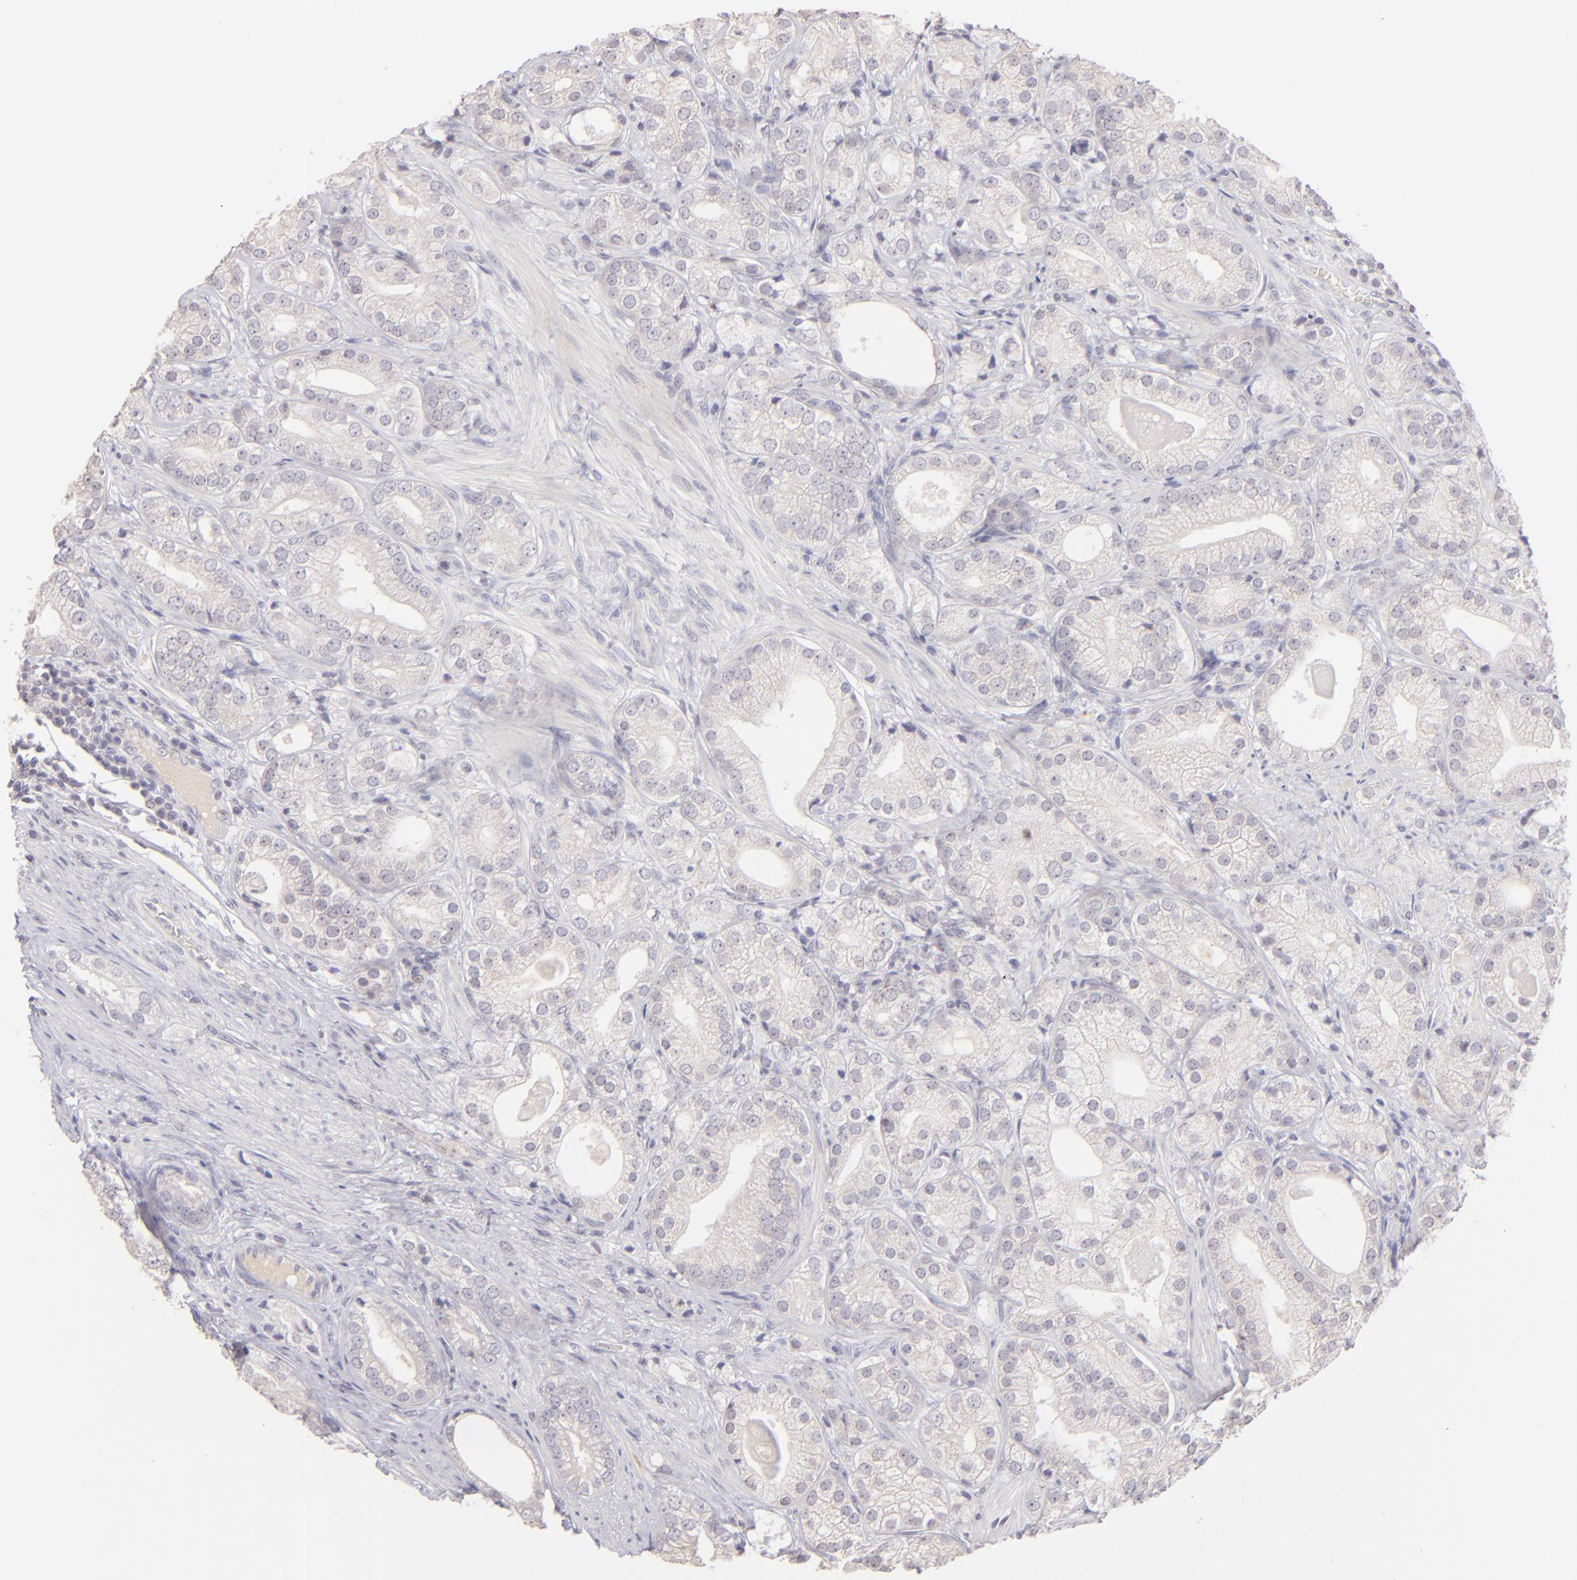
{"staining": {"intensity": "negative", "quantity": "none", "location": "none"}, "tissue": "prostate cancer", "cell_type": "Tumor cells", "image_type": "cancer", "snomed": [{"axis": "morphology", "description": "Adenocarcinoma, Low grade"}, {"axis": "topography", "description": "Prostate"}], "caption": "Immunohistochemical staining of prostate cancer displays no significant expression in tumor cells.", "gene": "MAGEA1", "patient": {"sex": "male", "age": 69}}